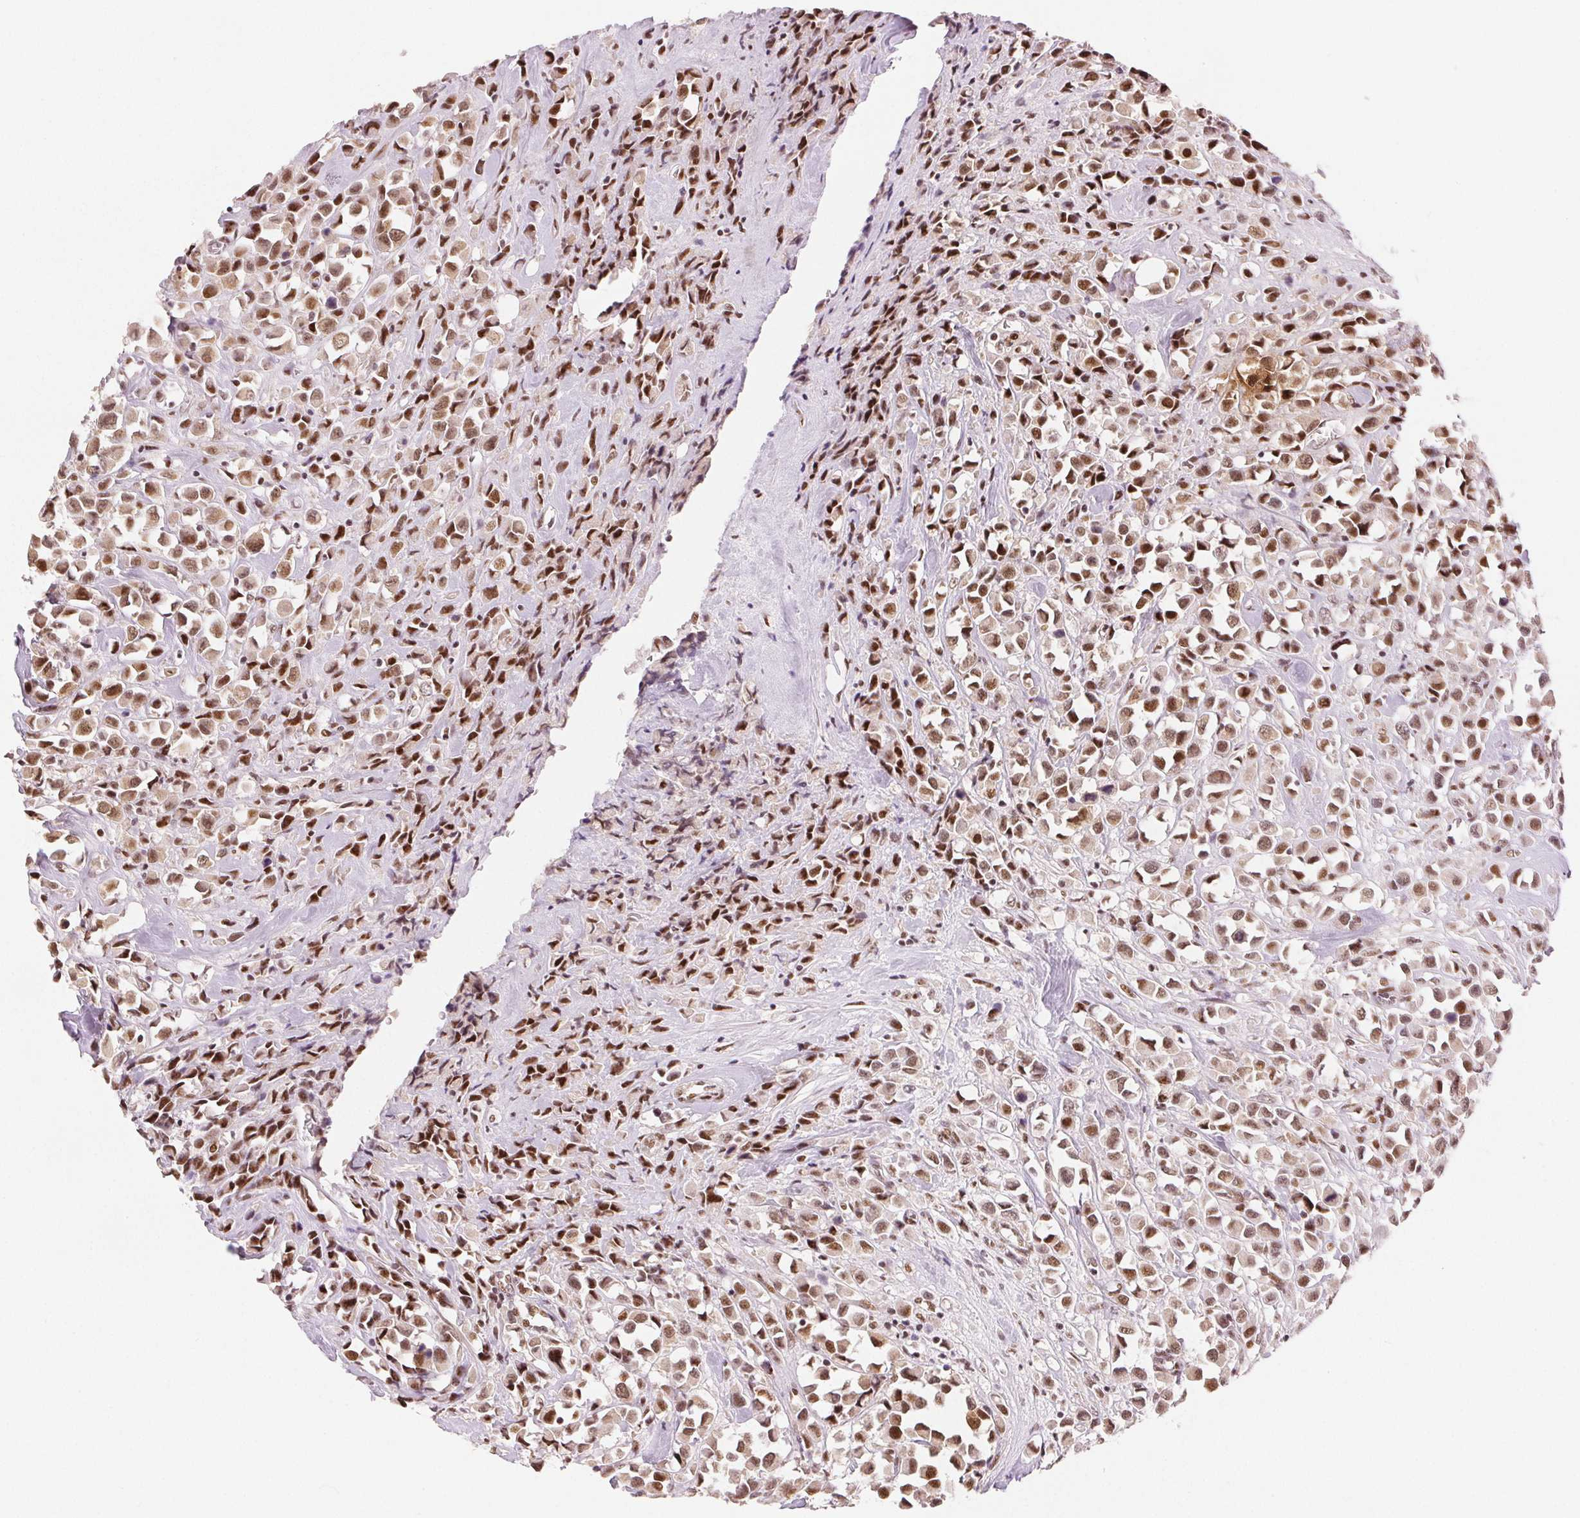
{"staining": {"intensity": "moderate", "quantity": ">75%", "location": "nuclear"}, "tissue": "breast cancer", "cell_type": "Tumor cells", "image_type": "cancer", "snomed": [{"axis": "morphology", "description": "Duct carcinoma"}, {"axis": "topography", "description": "Breast"}], "caption": "Moderate nuclear positivity is identified in about >75% of tumor cells in breast cancer (infiltrating ductal carcinoma). (DAB IHC, brown staining for protein, blue staining for nuclei).", "gene": "ZNF703", "patient": {"sex": "female", "age": 61}}